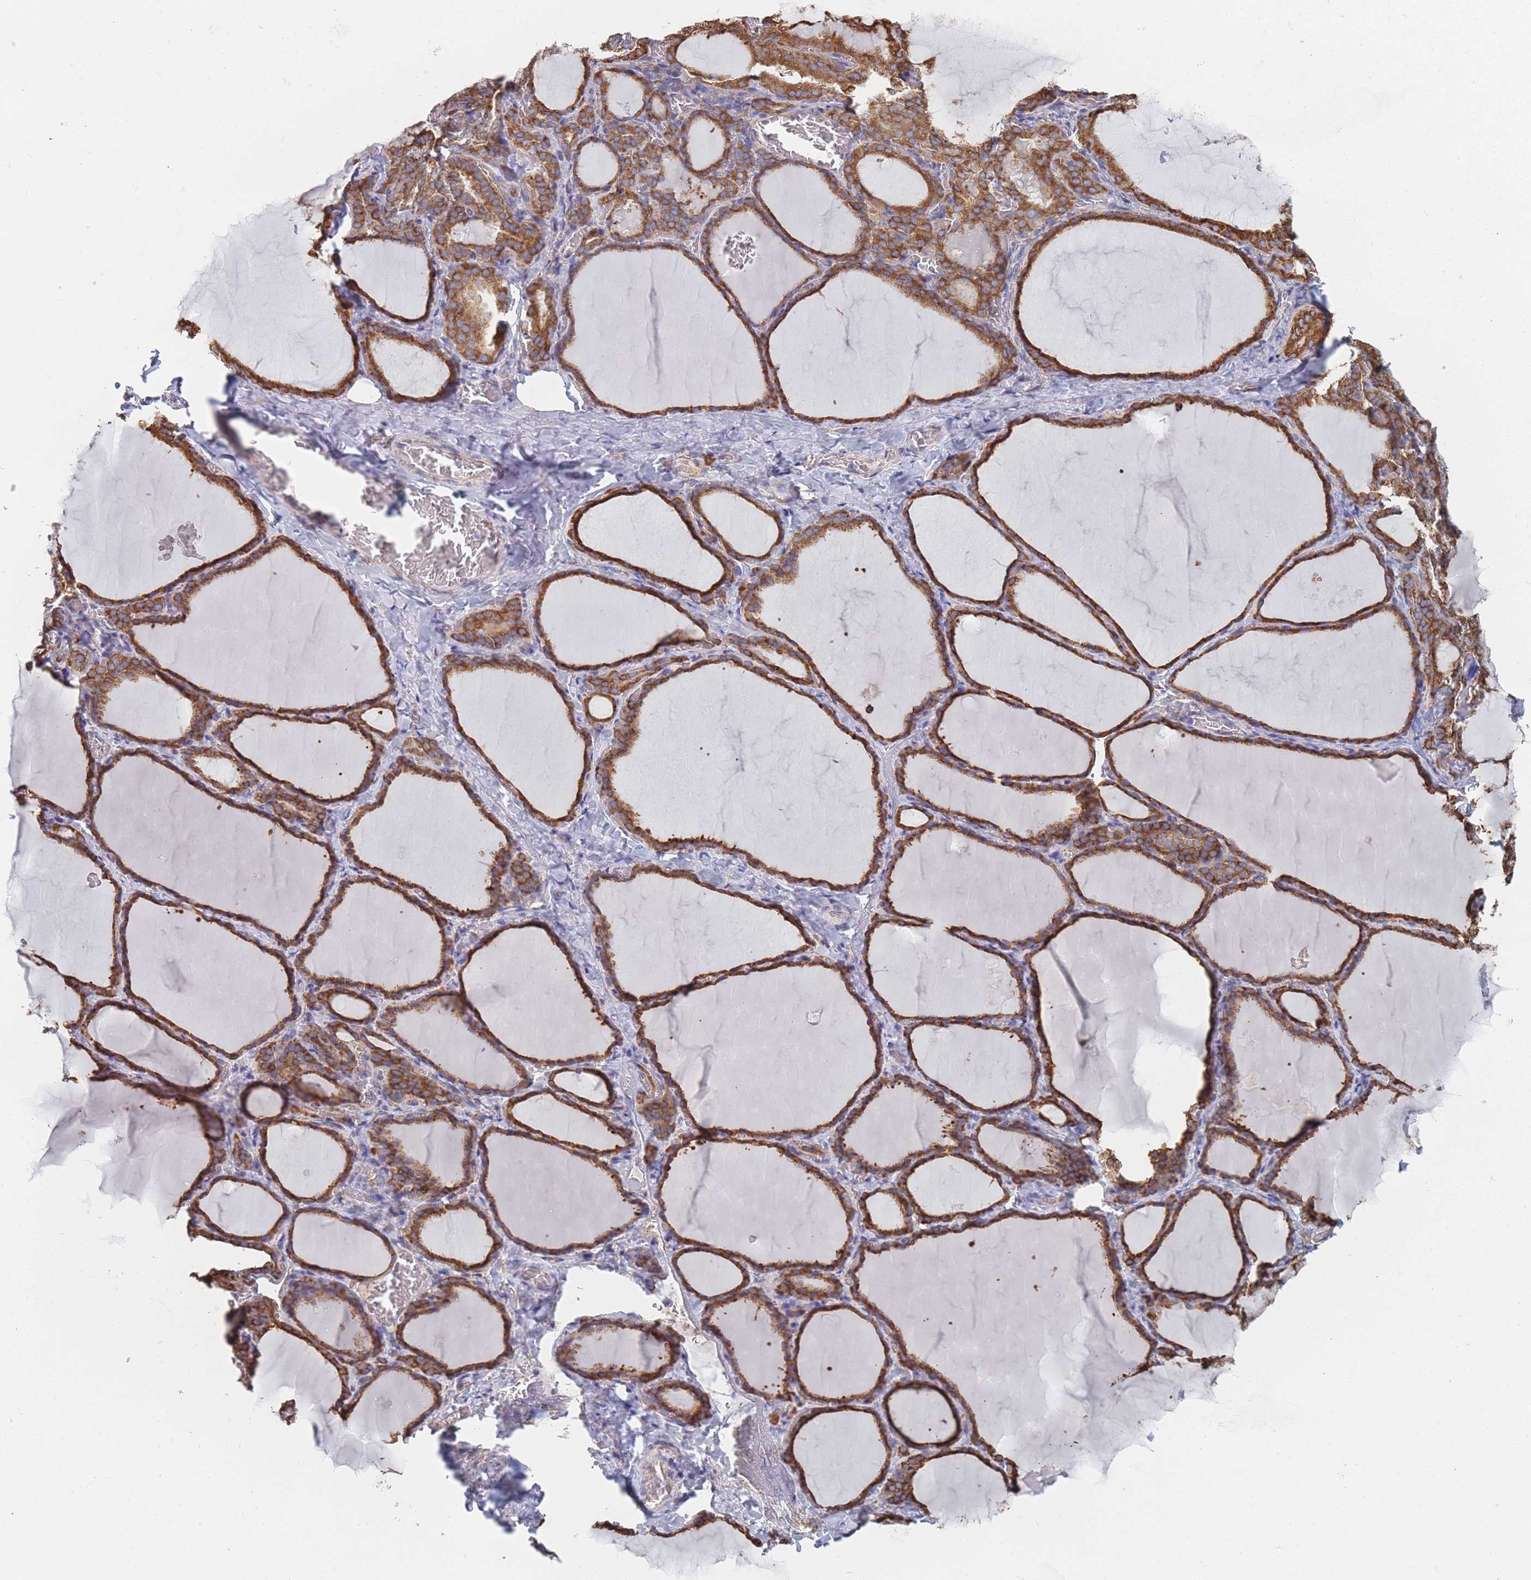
{"staining": {"intensity": "strong", "quantity": ">75%", "location": "cytoplasmic/membranous"}, "tissue": "thyroid gland", "cell_type": "Glandular cells", "image_type": "normal", "snomed": [{"axis": "morphology", "description": "Normal tissue, NOS"}, {"axis": "topography", "description": "Thyroid gland"}], "caption": "Thyroid gland stained with DAB (3,3'-diaminobenzidine) immunohistochemistry (IHC) reveals high levels of strong cytoplasmic/membranous staining in about >75% of glandular cells.", "gene": "OR7C2", "patient": {"sex": "female", "age": 39}}